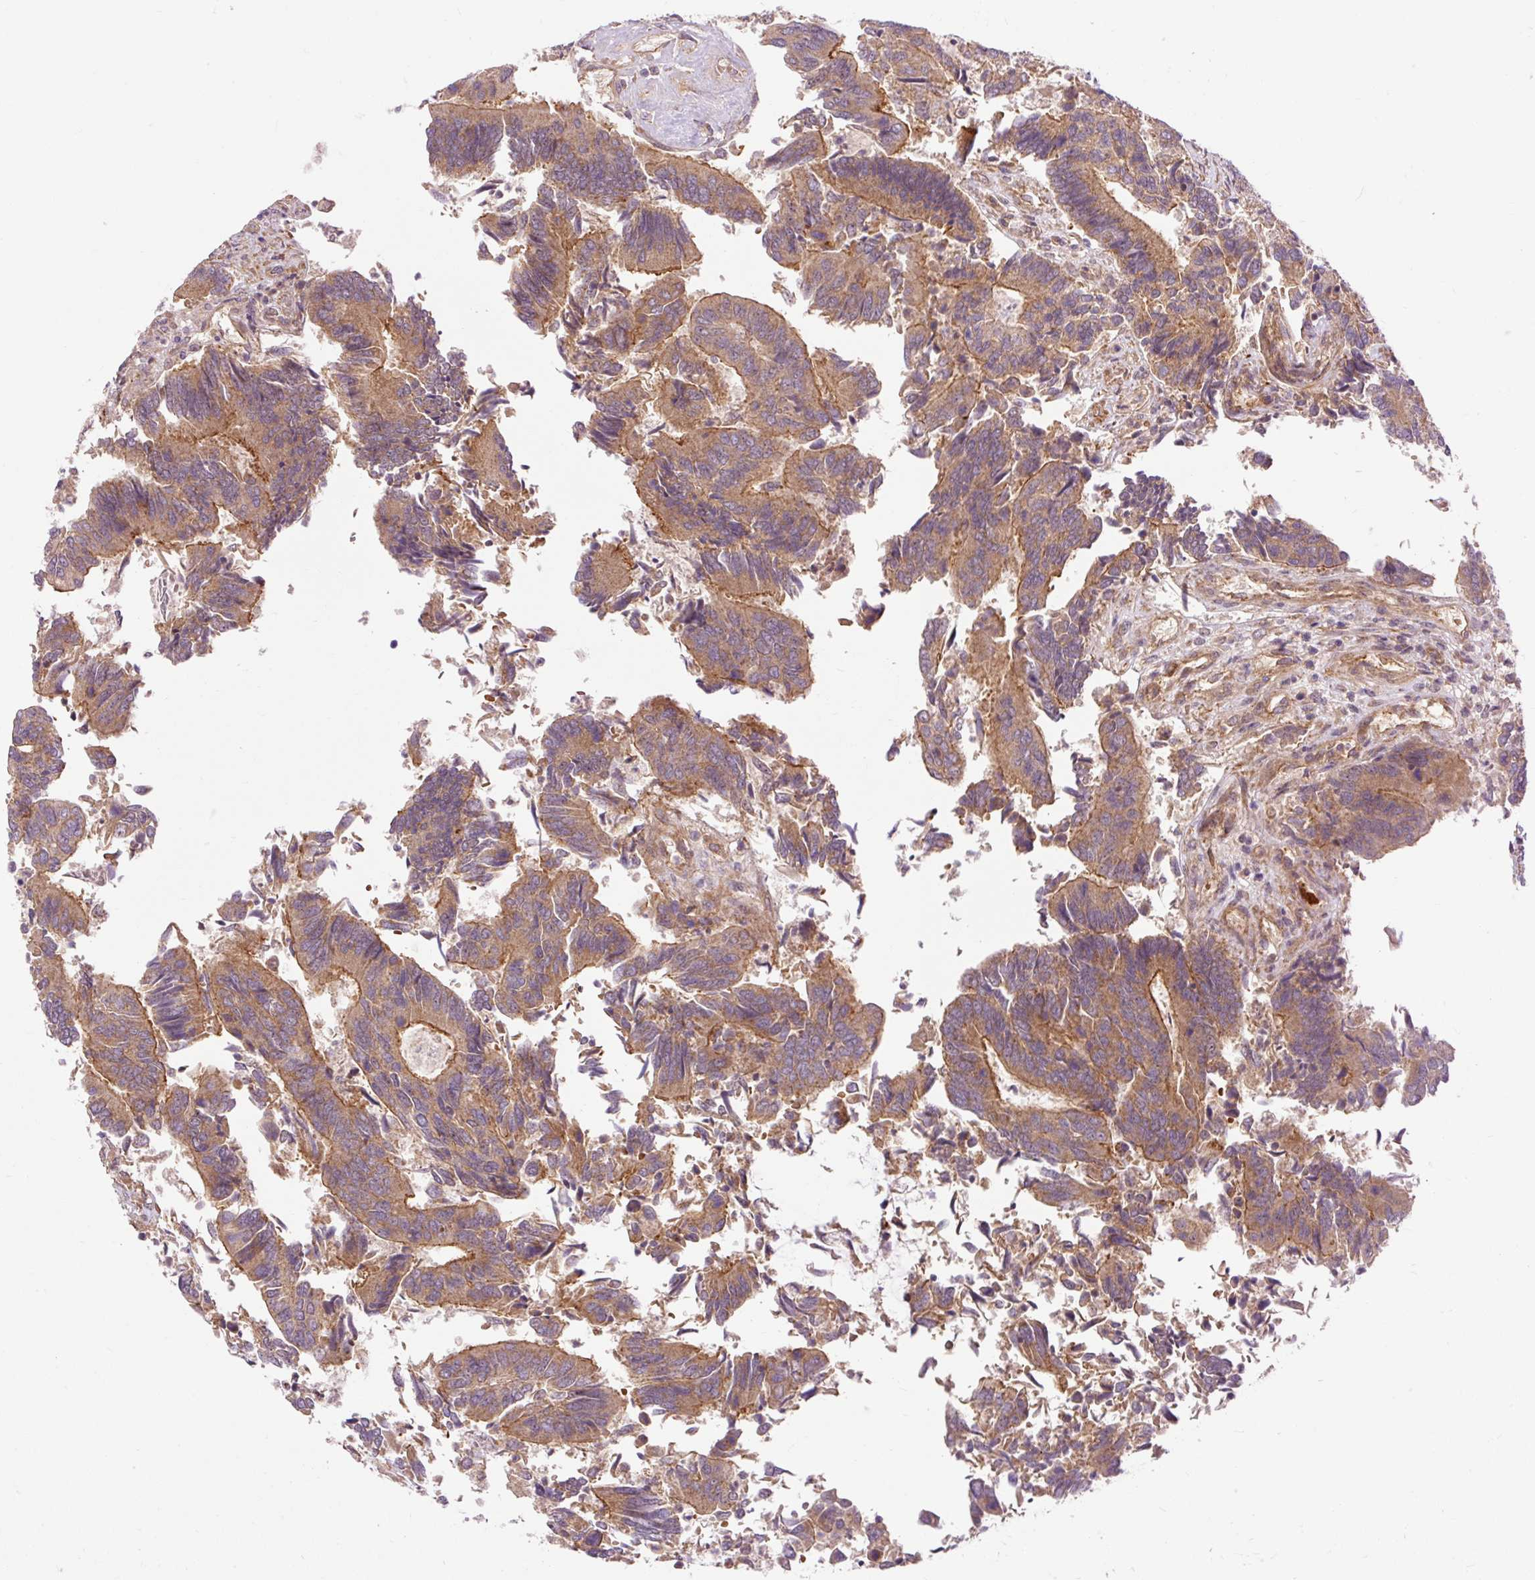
{"staining": {"intensity": "moderate", "quantity": ">75%", "location": "cytoplasmic/membranous"}, "tissue": "colorectal cancer", "cell_type": "Tumor cells", "image_type": "cancer", "snomed": [{"axis": "morphology", "description": "Adenocarcinoma, NOS"}, {"axis": "topography", "description": "Colon"}], "caption": "There is medium levels of moderate cytoplasmic/membranous positivity in tumor cells of colorectal cancer, as demonstrated by immunohistochemical staining (brown color).", "gene": "RIPOR3", "patient": {"sex": "female", "age": 67}}